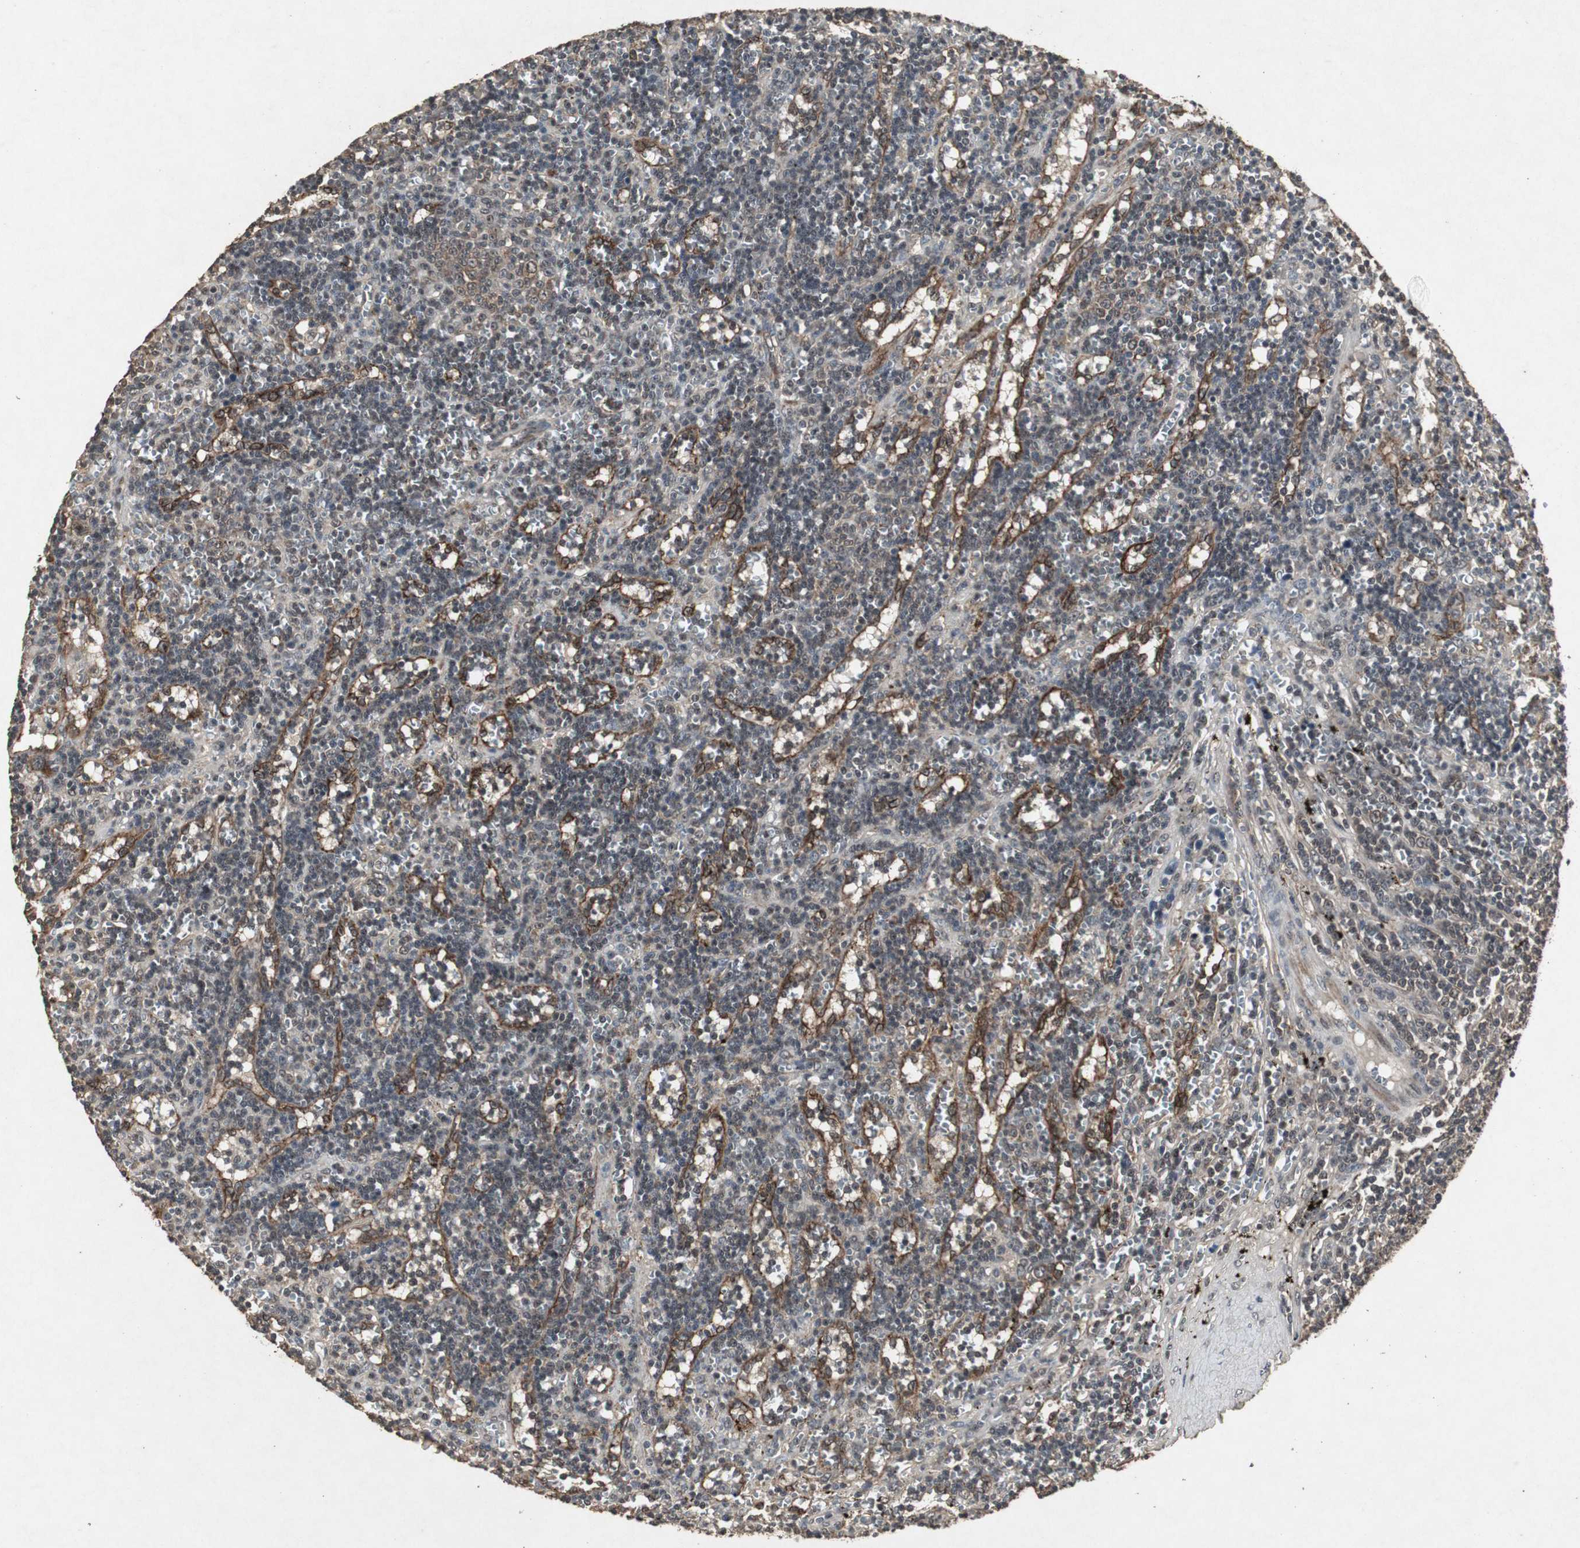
{"staining": {"intensity": "moderate", "quantity": "25%-75%", "location": "nuclear"}, "tissue": "lymphoma", "cell_type": "Tumor cells", "image_type": "cancer", "snomed": [{"axis": "morphology", "description": "Malignant lymphoma, non-Hodgkin's type, Low grade"}, {"axis": "topography", "description": "Spleen"}], "caption": "Protein expression analysis of lymphoma displays moderate nuclear positivity in about 25%-75% of tumor cells.", "gene": "EMX1", "patient": {"sex": "male", "age": 60}}